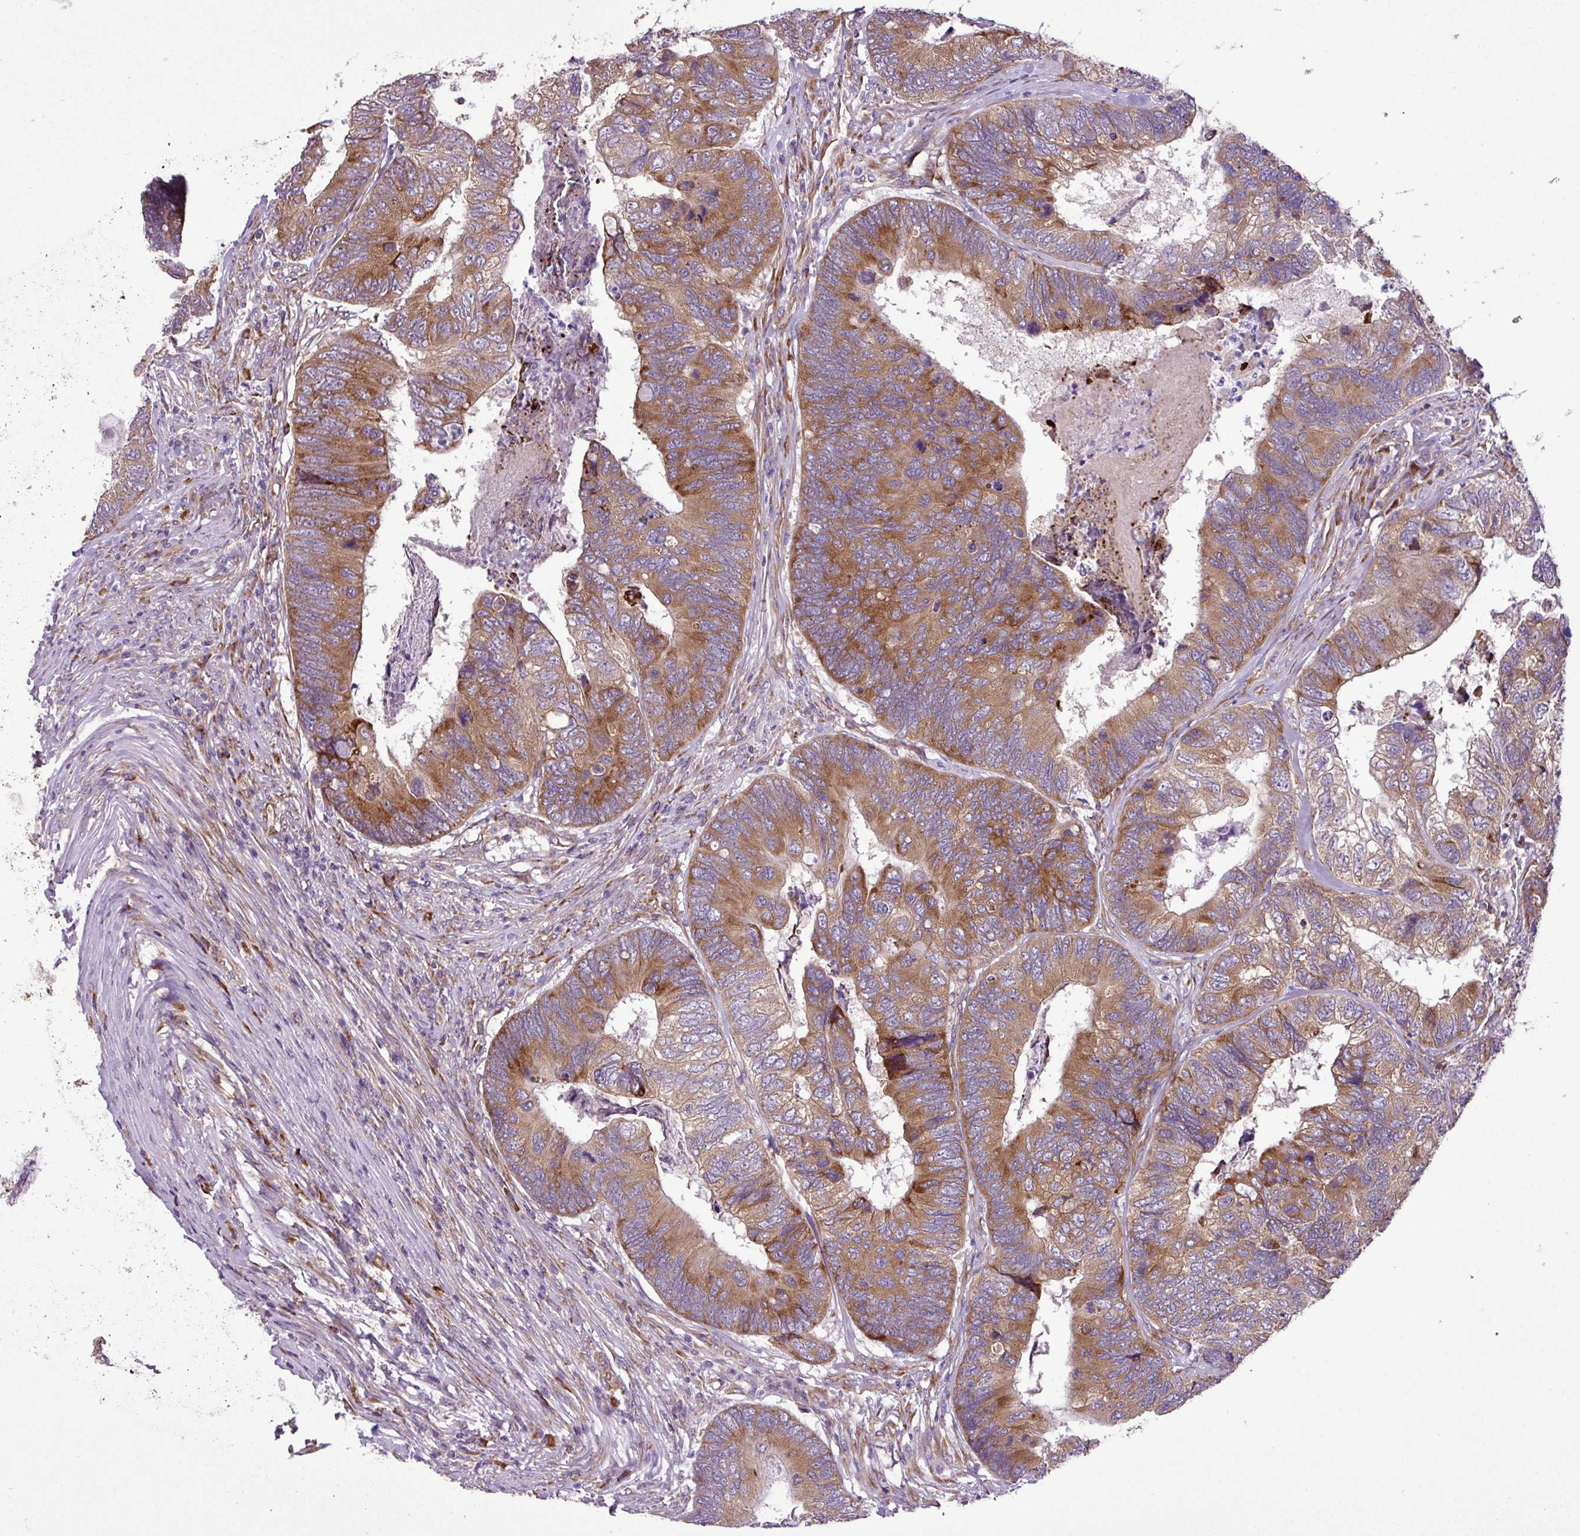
{"staining": {"intensity": "moderate", "quantity": ">75%", "location": "cytoplasmic/membranous"}, "tissue": "colorectal cancer", "cell_type": "Tumor cells", "image_type": "cancer", "snomed": [{"axis": "morphology", "description": "Adenocarcinoma, NOS"}, {"axis": "topography", "description": "Colon"}], "caption": "Immunohistochemical staining of human colorectal cancer exhibits moderate cytoplasmic/membranous protein staining in approximately >75% of tumor cells. (DAB (3,3'-diaminobenzidine) IHC, brown staining for protein, blue staining for nuclei).", "gene": "RPL13", "patient": {"sex": "female", "age": 67}}